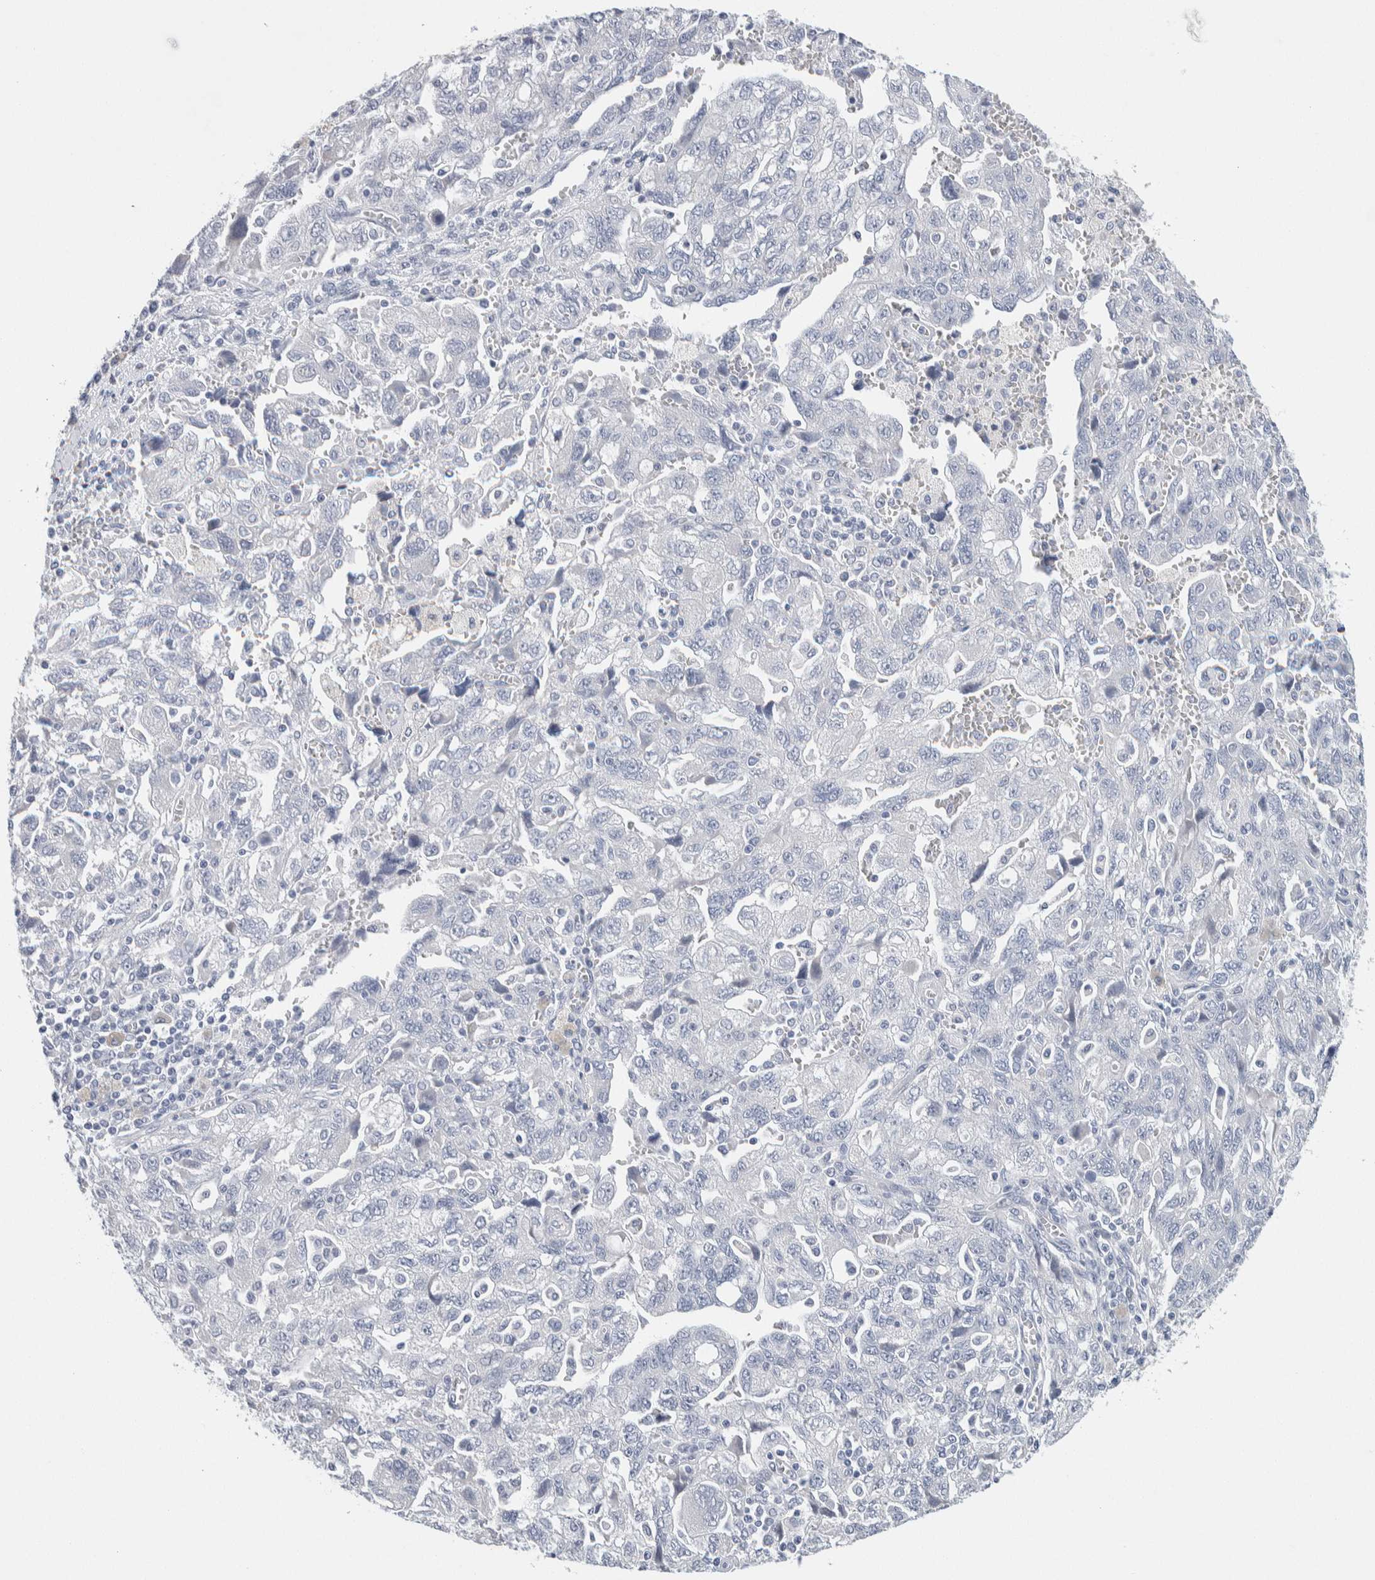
{"staining": {"intensity": "negative", "quantity": "none", "location": "none"}, "tissue": "ovarian cancer", "cell_type": "Tumor cells", "image_type": "cancer", "snomed": [{"axis": "morphology", "description": "Carcinoma, NOS"}, {"axis": "morphology", "description": "Cystadenocarcinoma, serous, NOS"}, {"axis": "topography", "description": "Ovary"}], "caption": "An IHC image of ovarian cancer is shown. There is no staining in tumor cells of ovarian cancer.", "gene": "SCN2A", "patient": {"sex": "female", "age": 69}}